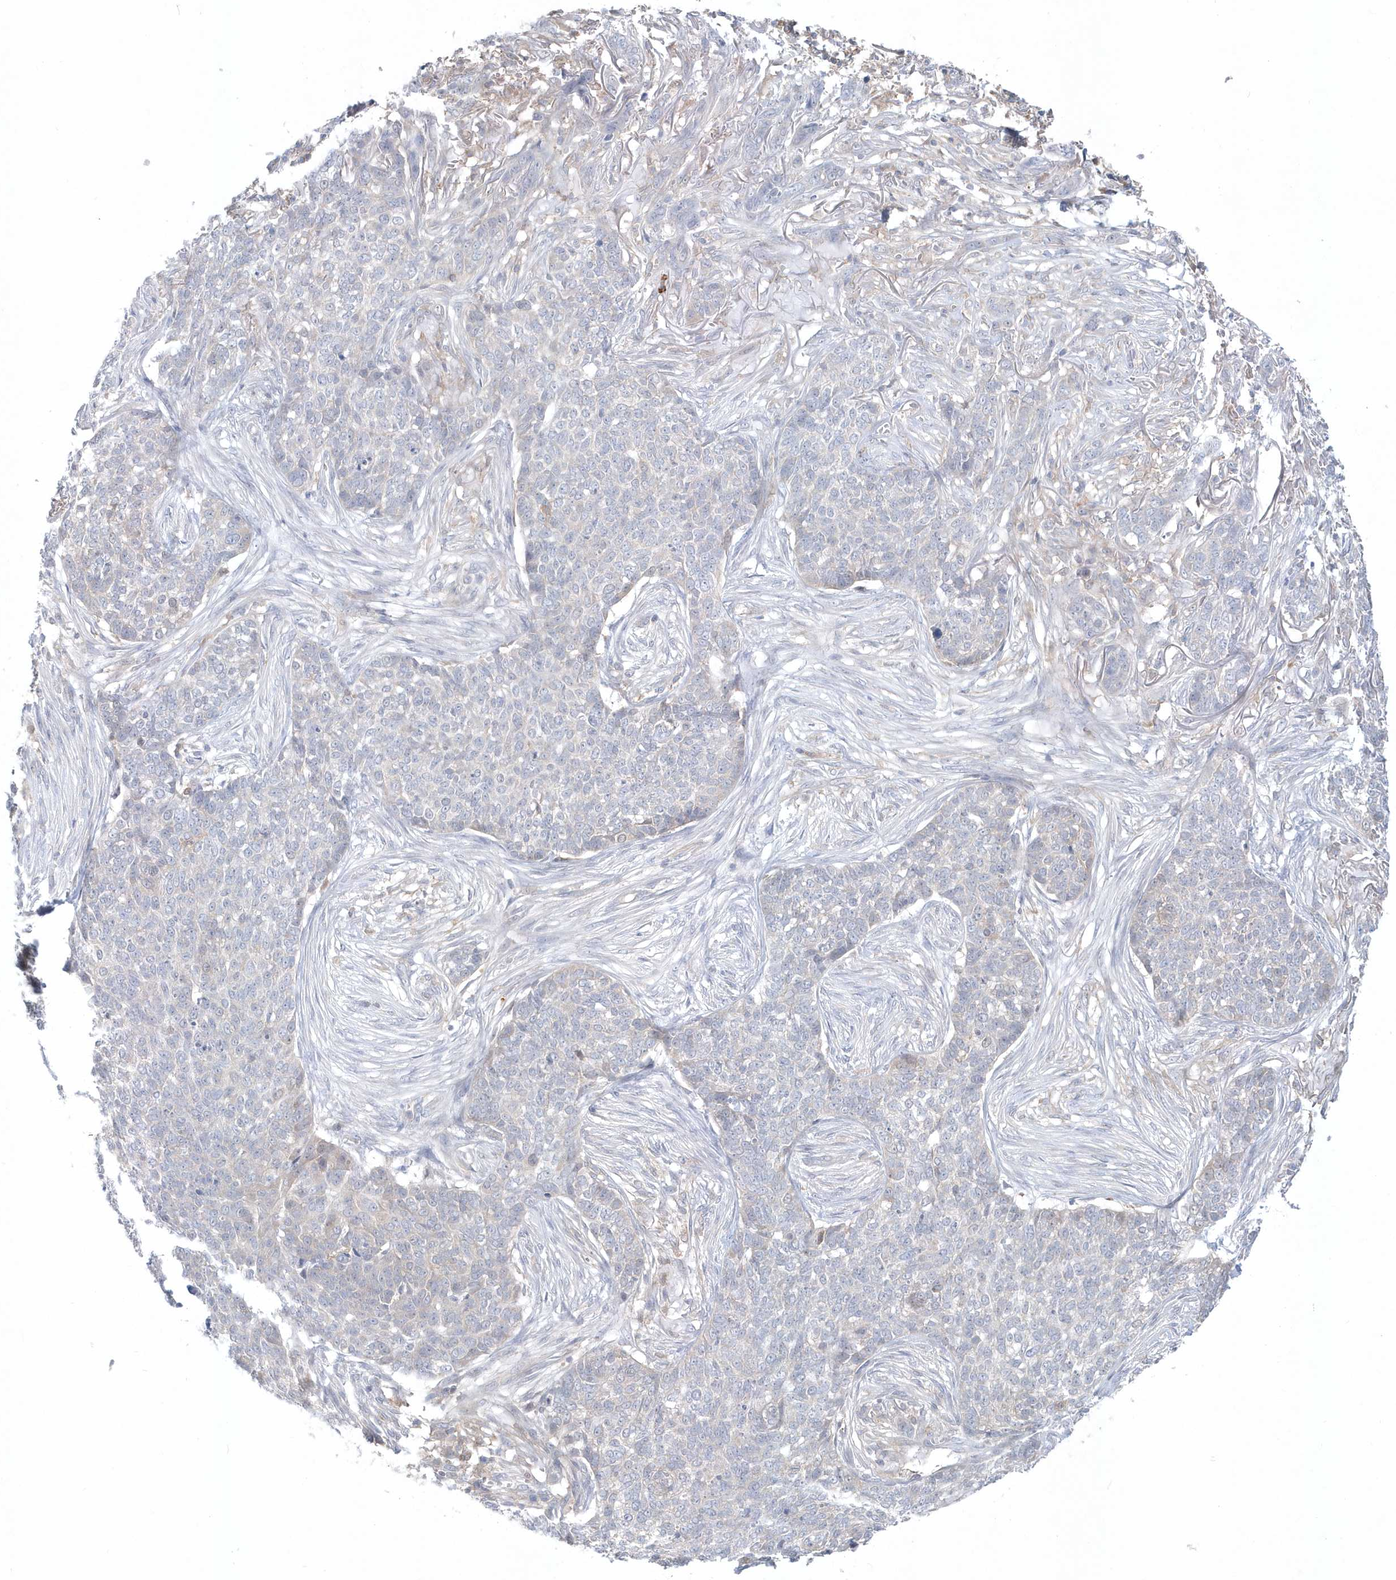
{"staining": {"intensity": "negative", "quantity": "none", "location": "none"}, "tissue": "skin cancer", "cell_type": "Tumor cells", "image_type": "cancer", "snomed": [{"axis": "morphology", "description": "Basal cell carcinoma"}, {"axis": "topography", "description": "Skin"}], "caption": "Immunohistochemical staining of human skin basal cell carcinoma reveals no significant expression in tumor cells.", "gene": "RNF7", "patient": {"sex": "male", "age": 85}}